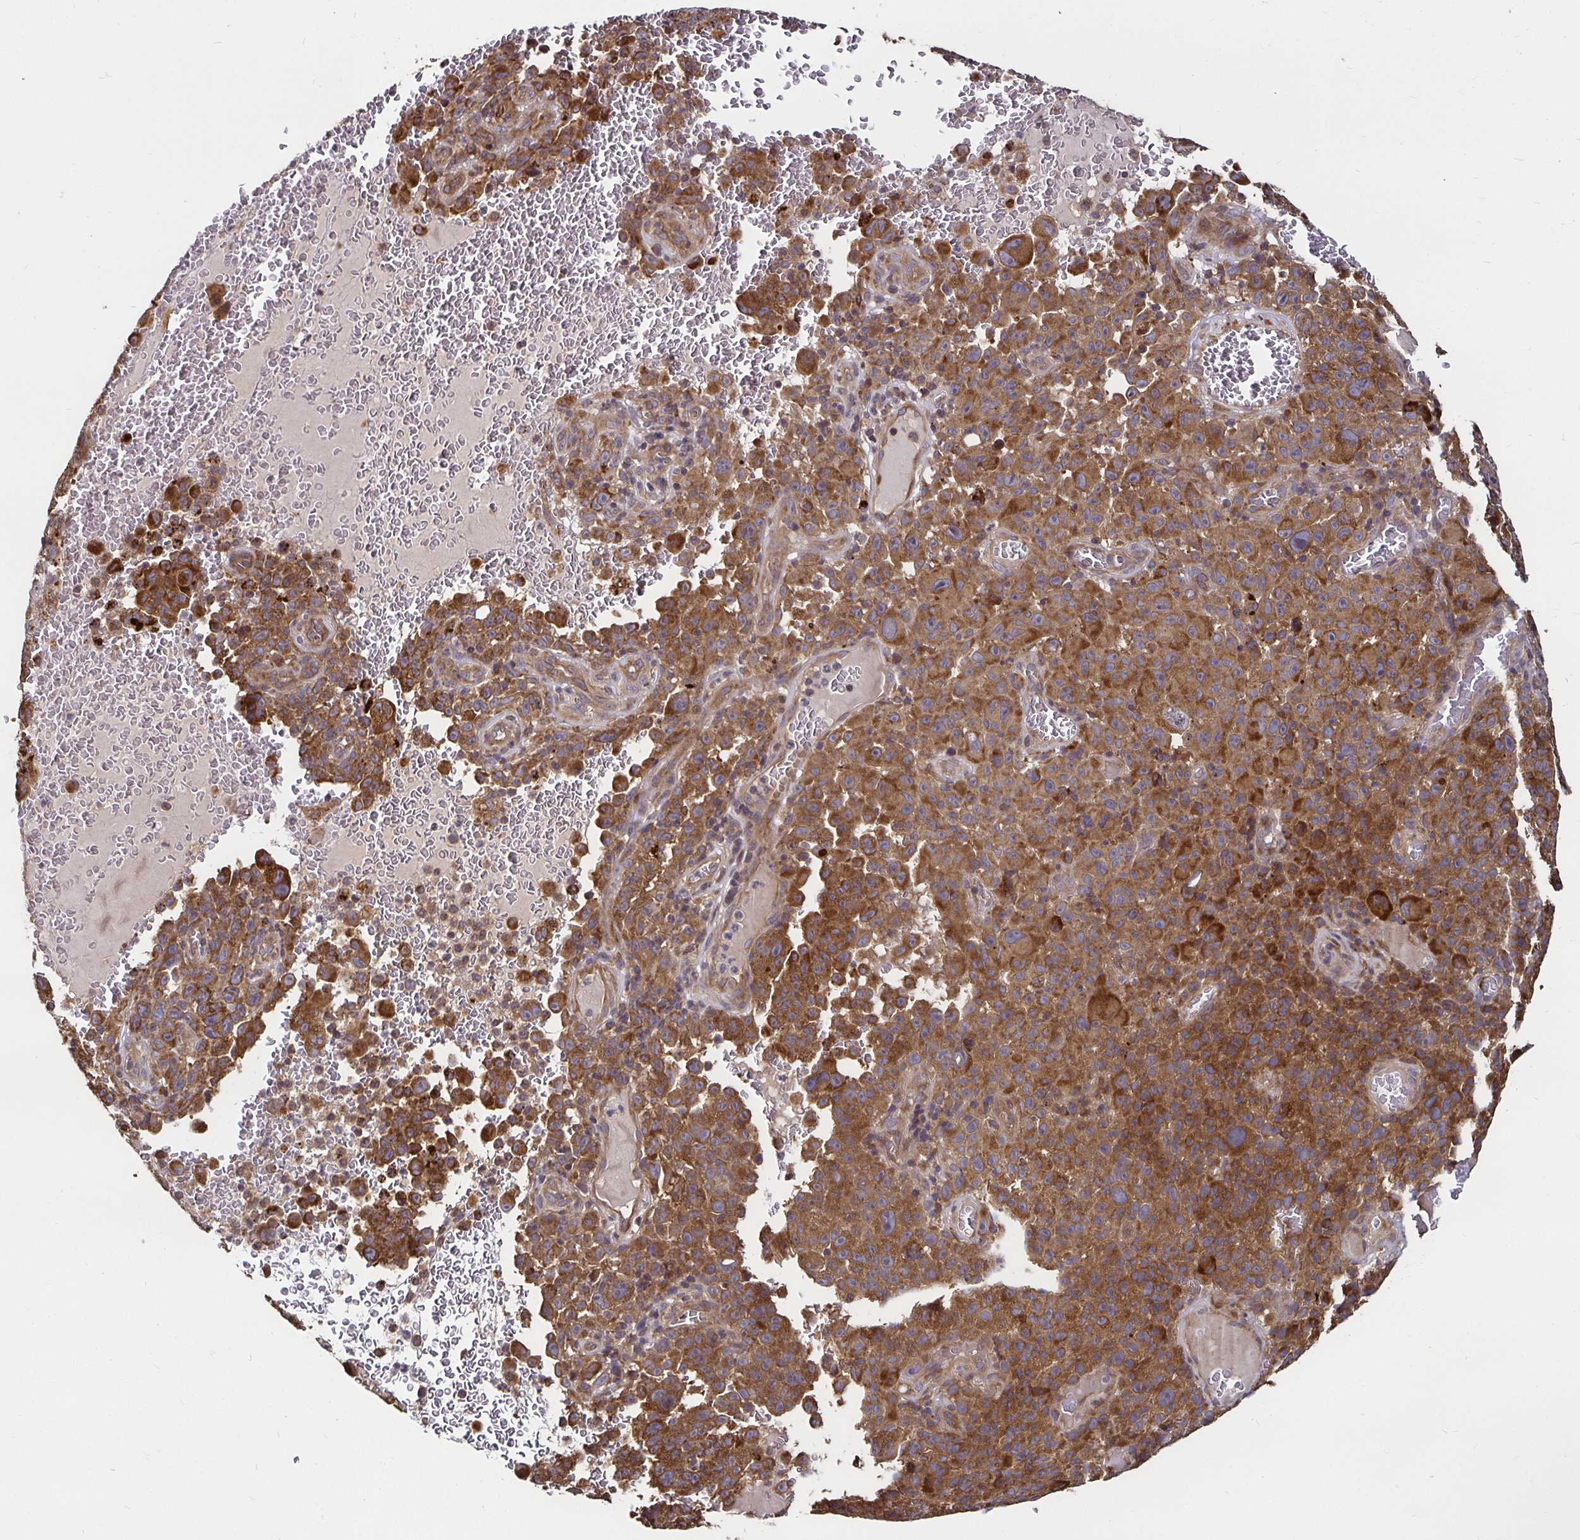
{"staining": {"intensity": "strong", "quantity": ">75%", "location": "cytoplasmic/membranous"}, "tissue": "melanoma", "cell_type": "Tumor cells", "image_type": "cancer", "snomed": [{"axis": "morphology", "description": "Malignant melanoma, NOS"}, {"axis": "topography", "description": "Skin"}], "caption": "Immunohistochemistry (DAB (3,3'-diaminobenzidine)) staining of malignant melanoma exhibits strong cytoplasmic/membranous protein positivity in approximately >75% of tumor cells.", "gene": "MLST8", "patient": {"sex": "female", "age": 82}}